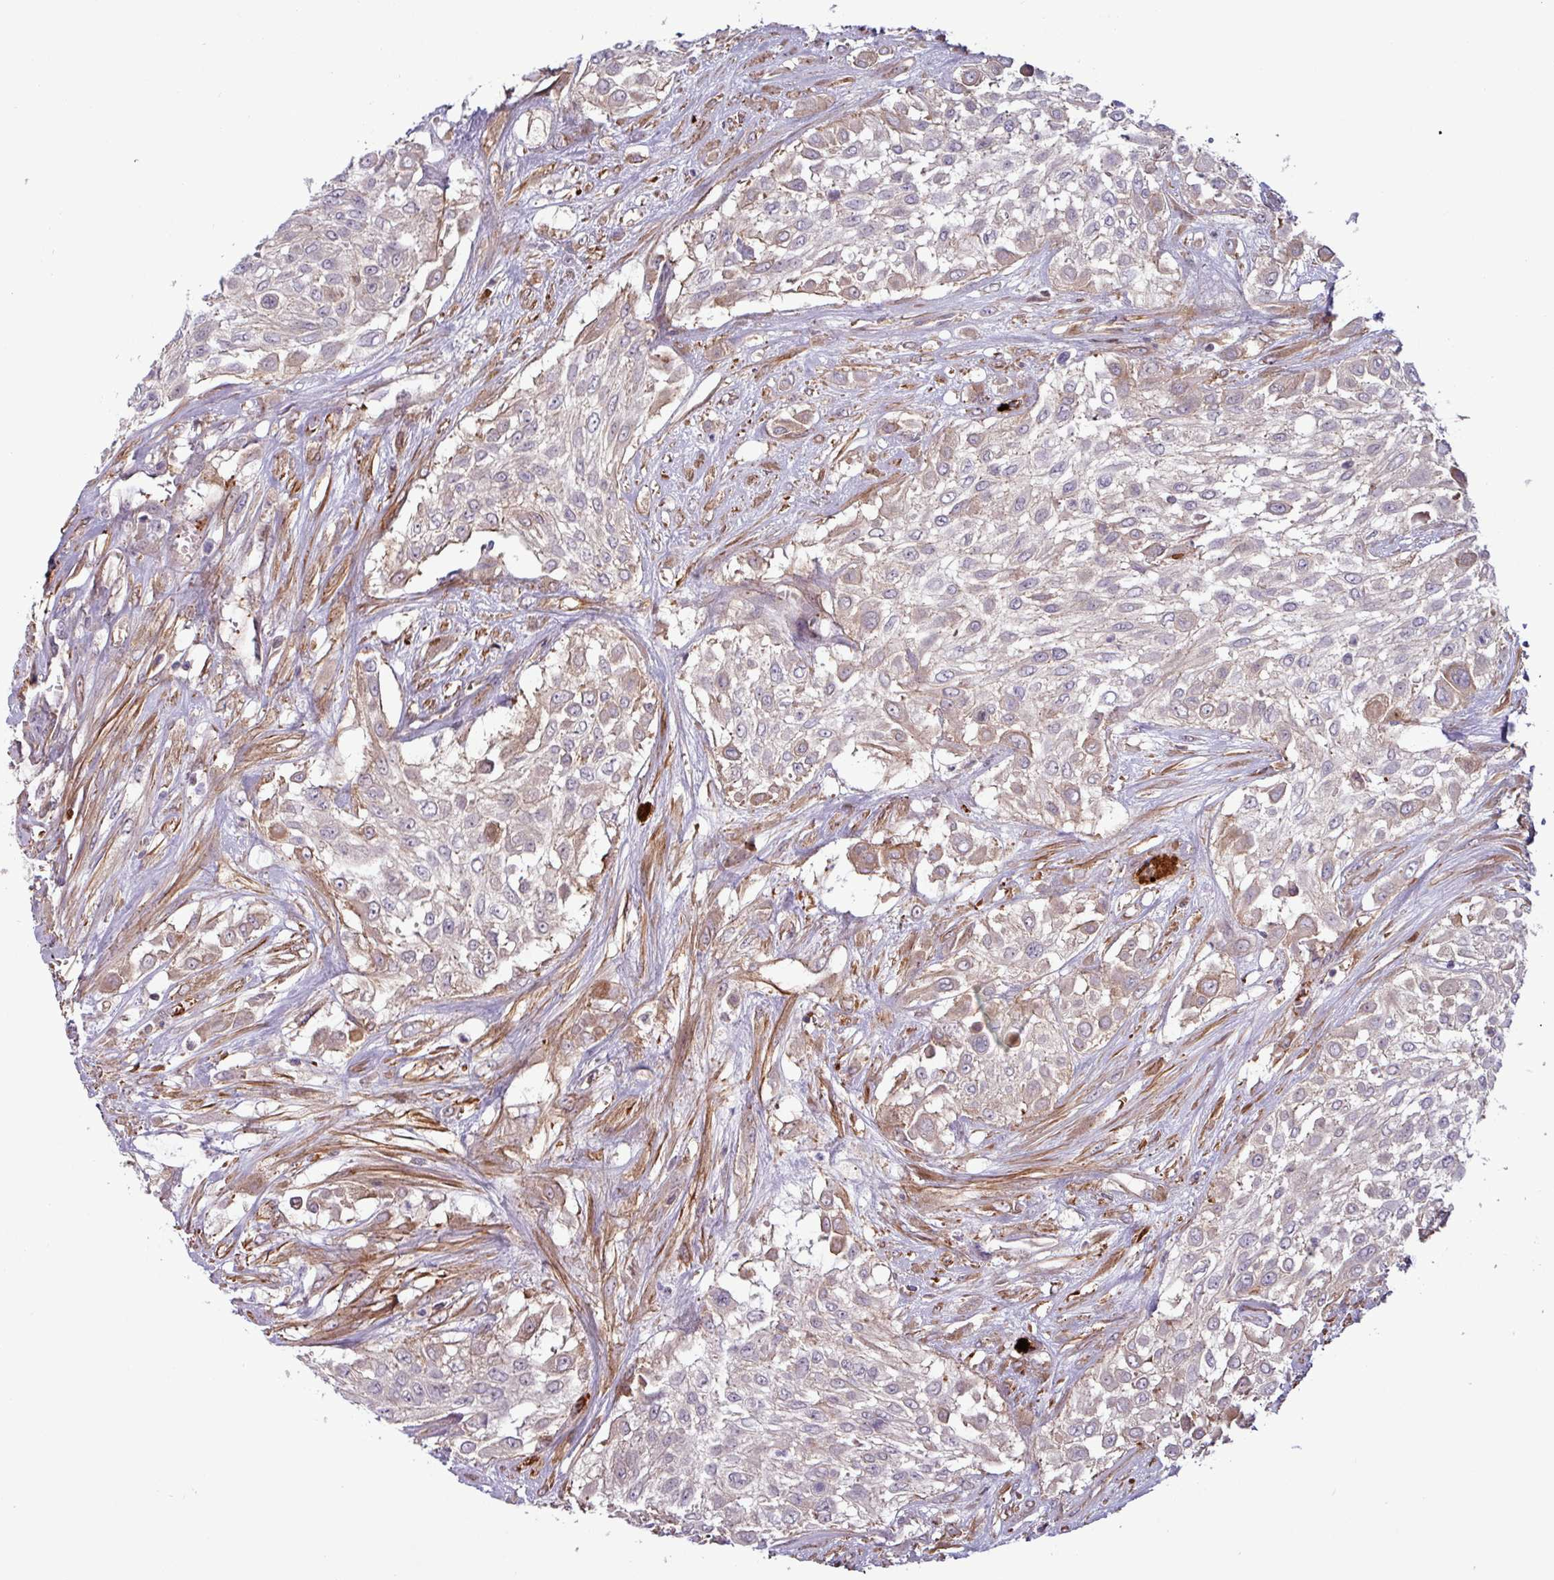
{"staining": {"intensity": "negative", "quantity": "none", "location": "none"}, "tissue": "urothelial cancer", "cell_type": "Tumor cells", "image_type": "cancer", "snomed": [{"axis": "morphology", "description": "Urothelial carcinoma, High grade"}, {"axis": "topography", "description": "Urinary bladder"}], "caption": "This is a photomicrograph of immunohistochemistry staining of urothelial cancer, which shows no positivity in tumor cells.", "gene": "PCED1A", "patient": {"sex": "male", "age": 57}}